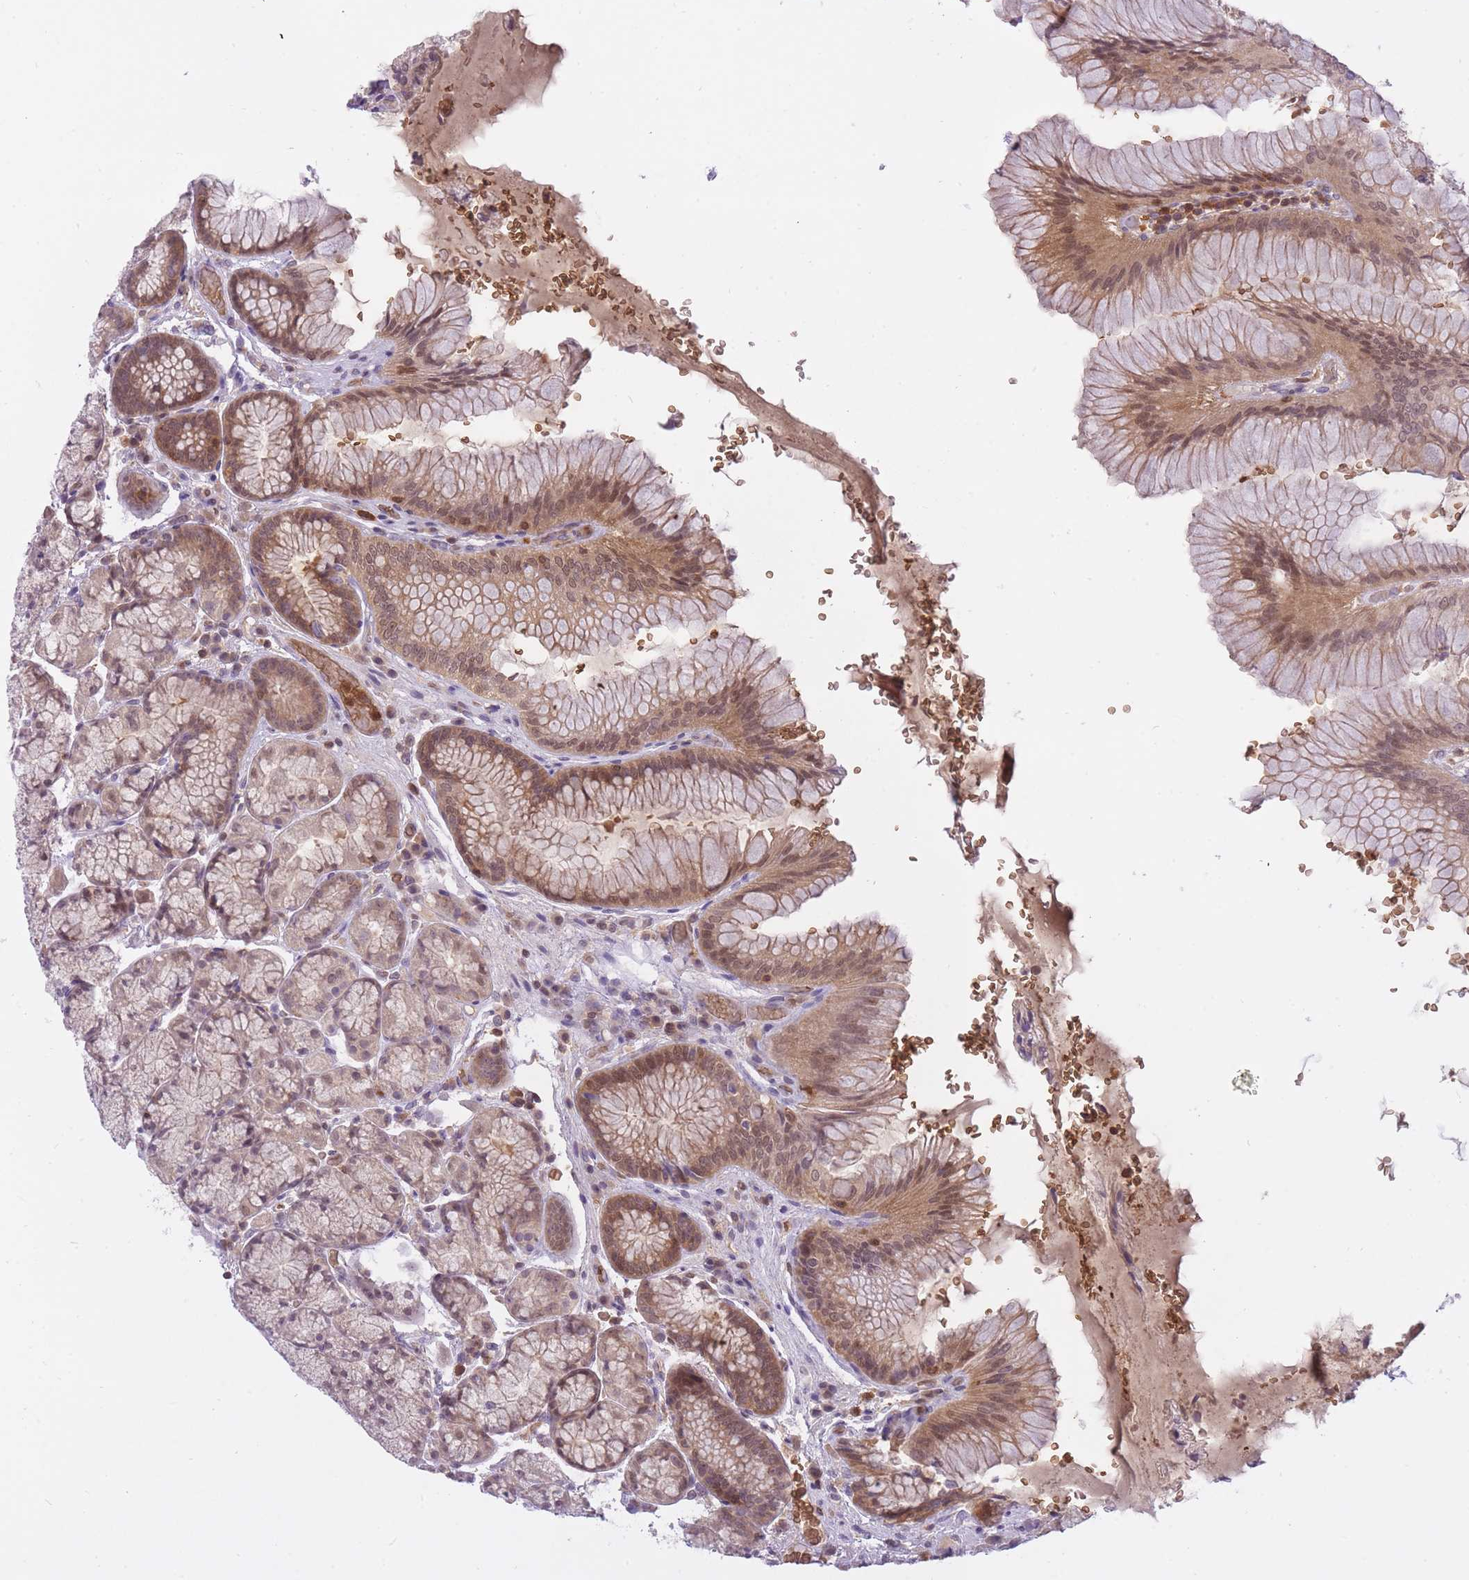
{"staining": {"intensity": "moderate", "quantity": "25%-75%", "location": "cytoplasmic/membranous,nuclear"}, "tissue": "stomach", "cell_type": "Glandular cells", "image_type": "normal", "snomed": [{"axis": "morphology", "description": "Normal tissue, NOS"}, {"axis": "topography", "description": "Stomach"}], "caption": "Approximately 25%-75% of glandular cells in benign human stomach demonstrate moderate cytoplasmic/membranous,nuclear protein staining as visualized by brown immunohistochemical staining.", "gene": "CXorf38", "patient": {"sex": "male", "age": 63}}